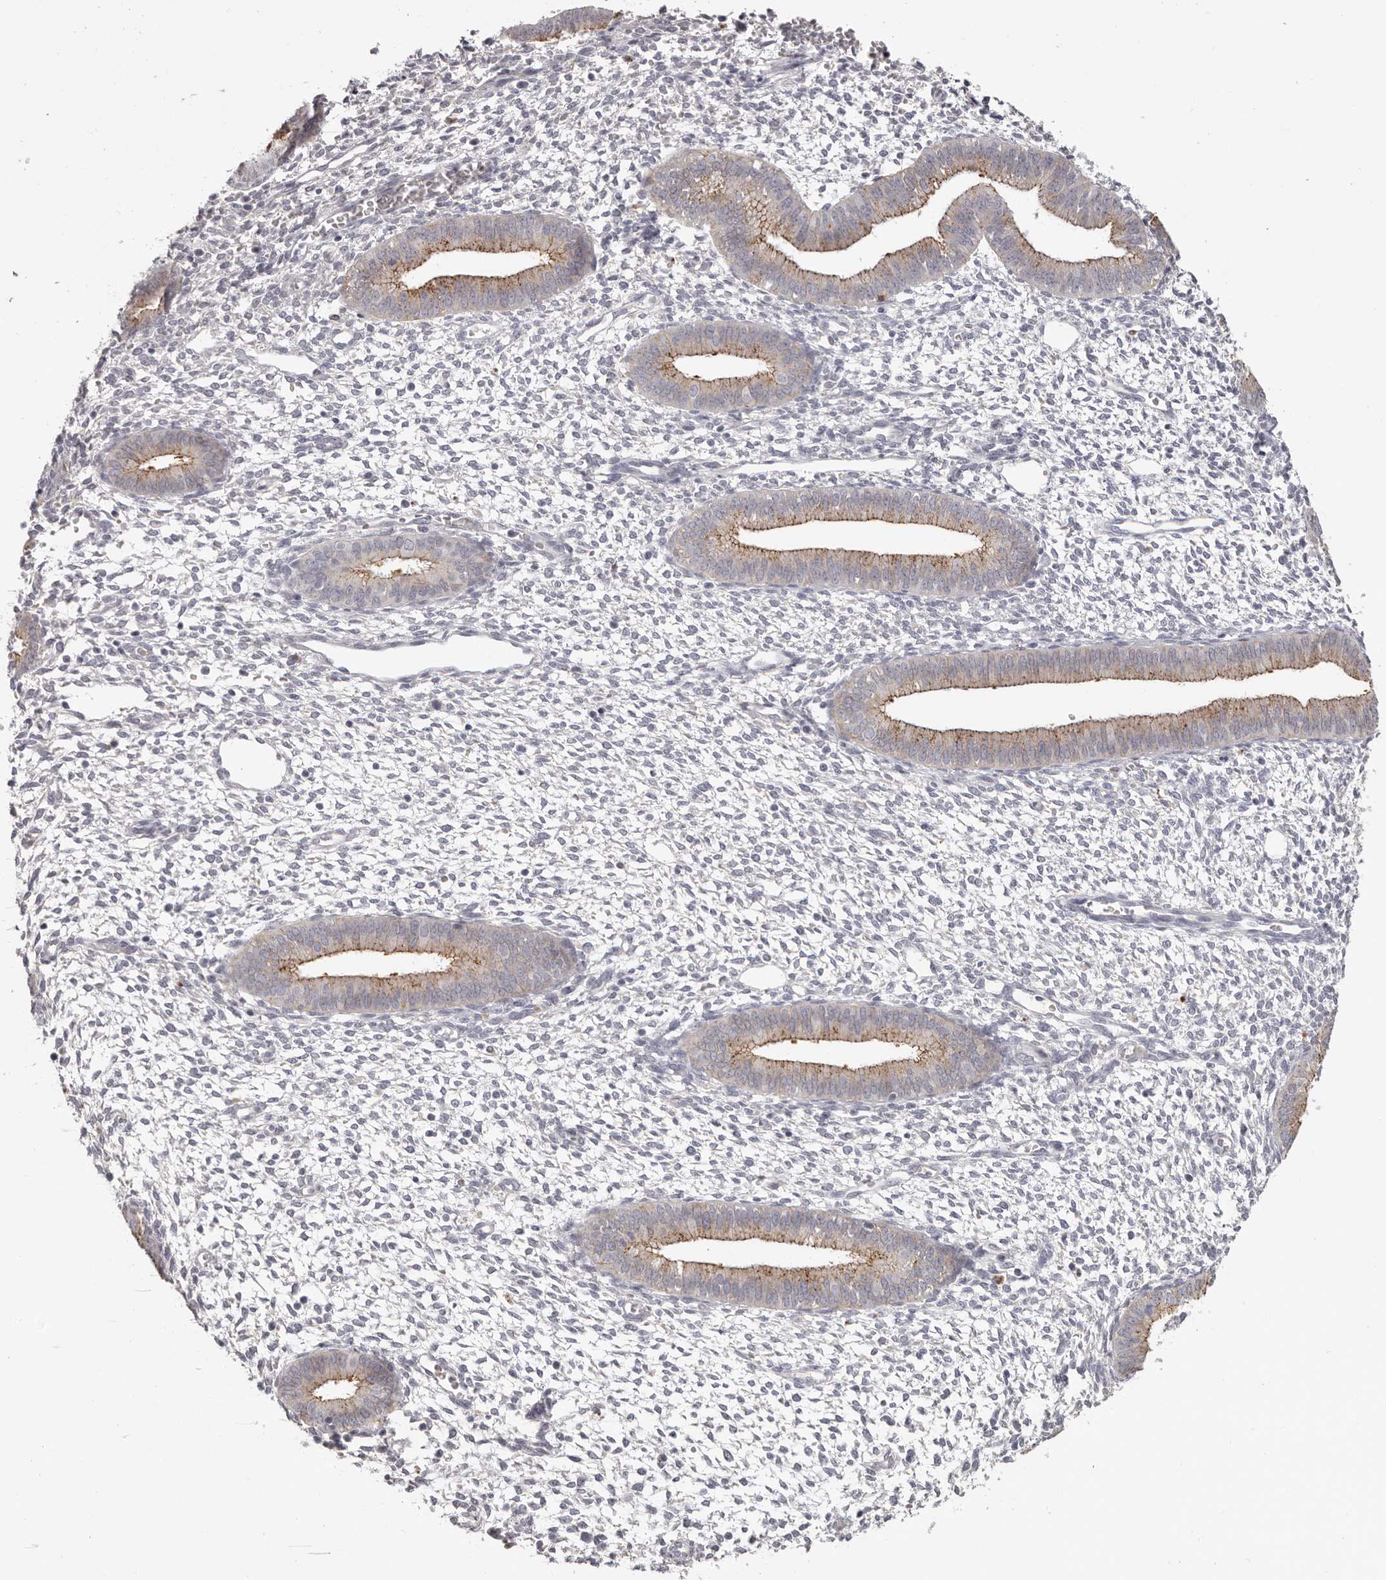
{"staining": {"intensity": "negative", "quantity": "none", "location": "none"}, "tissue": "endometrium", "cell_type": "Cells in endometrial stroma", "image_type": "normal", "snomed": [{"axis": "morphology", "description": "Normal tissue, NOS"}, {"axis": "topography", "description": "Endometrium"}], "caption": "Immunohistochemistry histopathology image of normal human endometrium stained for a protein (brown), which displays no expression in cells in endometrial stroma.", "gene": "PCDHB6", "patient": {"sex": "female", "age": 46}}